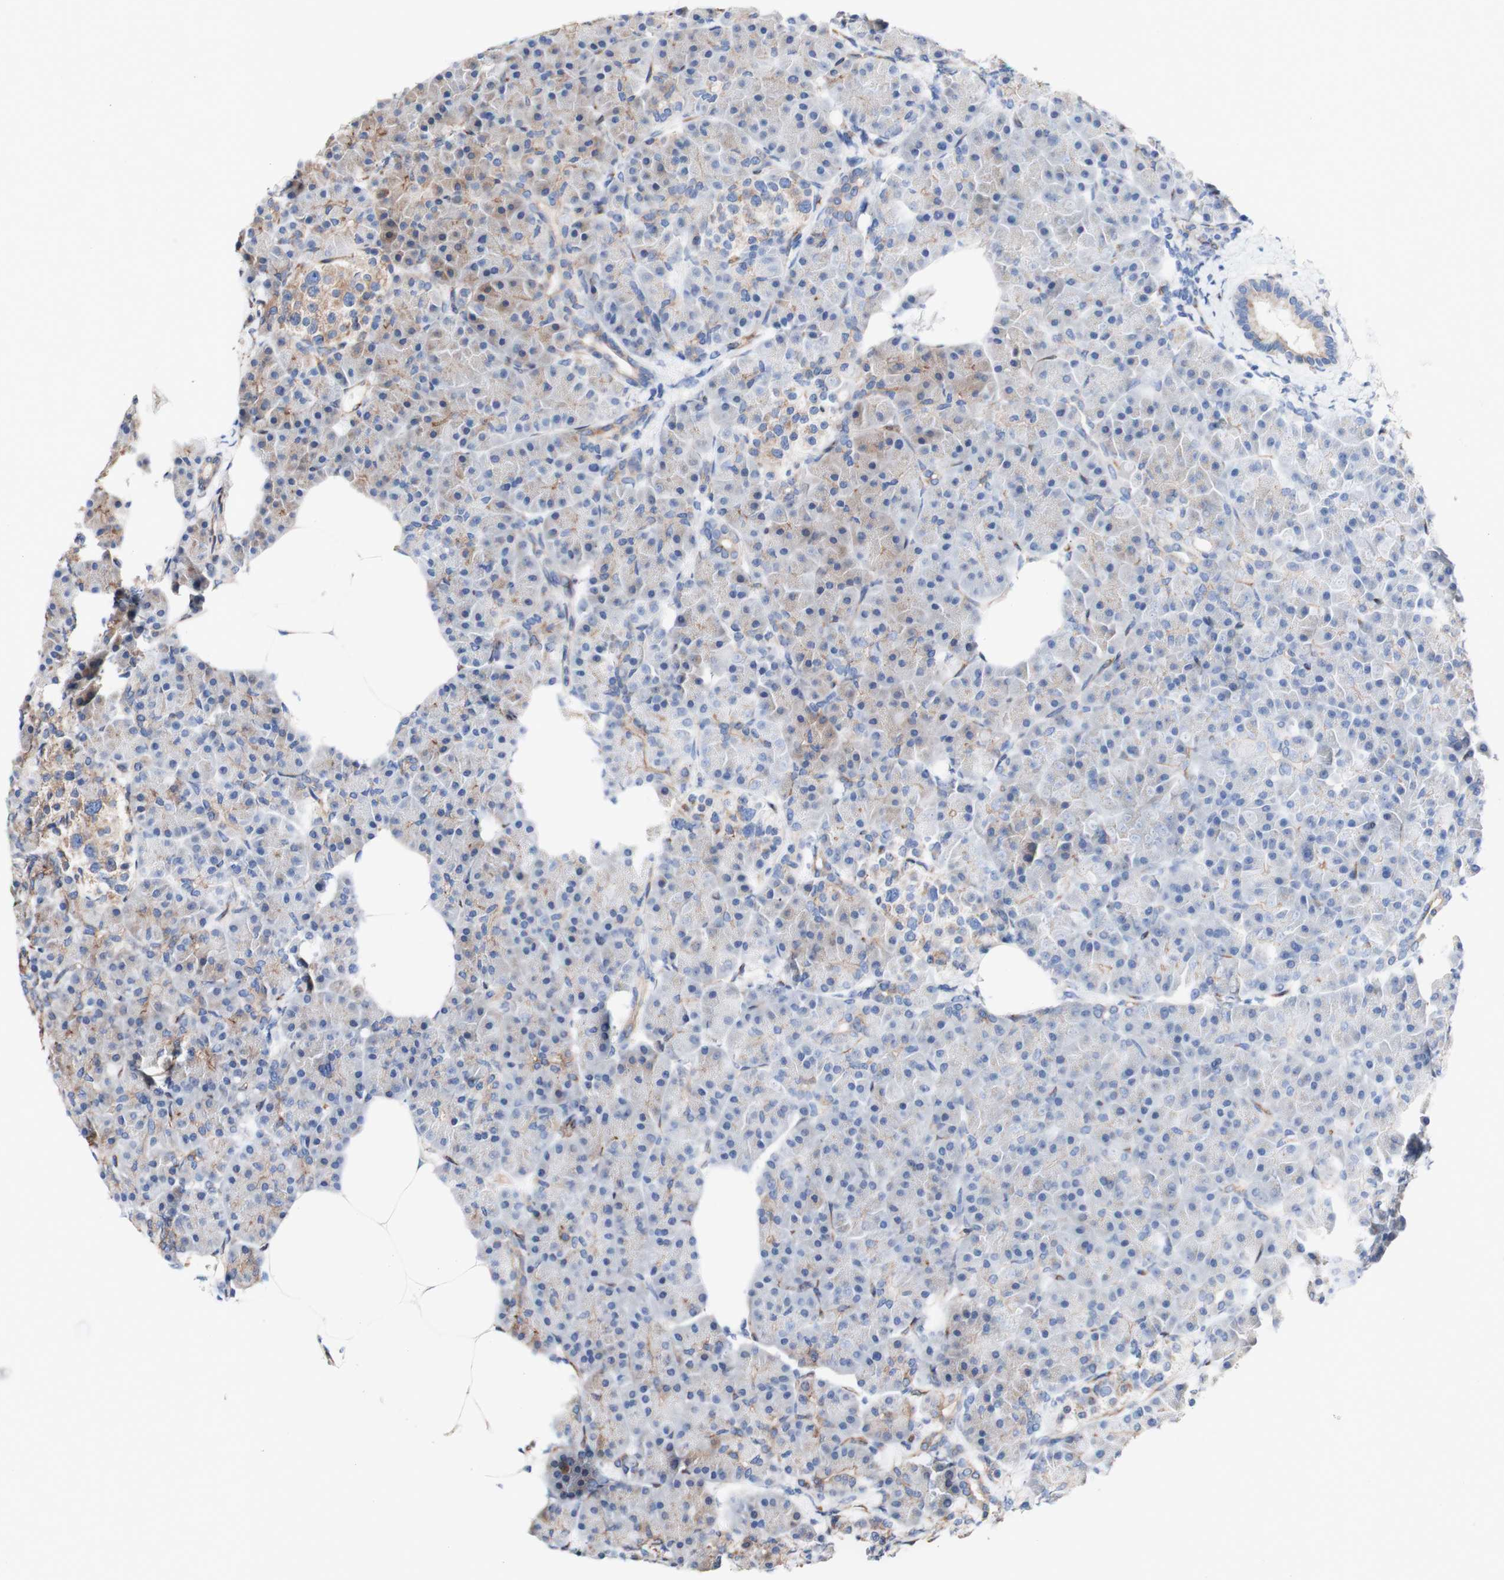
{"staining": {"intensity": "moderate", "quantity": "25%-75%", "location": "cytoplasmic/membranous"}, "tissue": "pancreas", "cell_type": "Exocrine glandular cells", "image_type": "normal", "snomed": [{"axis": "morphology", "description": "Normal tissue, NOS"}, {"axis": "topography", "description": "Pancreas"}], "caption": "DAB (3,3'-diaminobenzidine) immunohistochemical staining of benign pancreas reveals moderate cytoplasmic/membranous protein staining in about 25%-75% of exocrine glandular cells. The protein is stained brown, and the nuclei are stained in blue (DAB (3,3'-diaminobenzidine) IHC with brightfield microscopy, high magnification).", "gene": "LRIG3", "patient": {"sex": "female", "age": 70}}